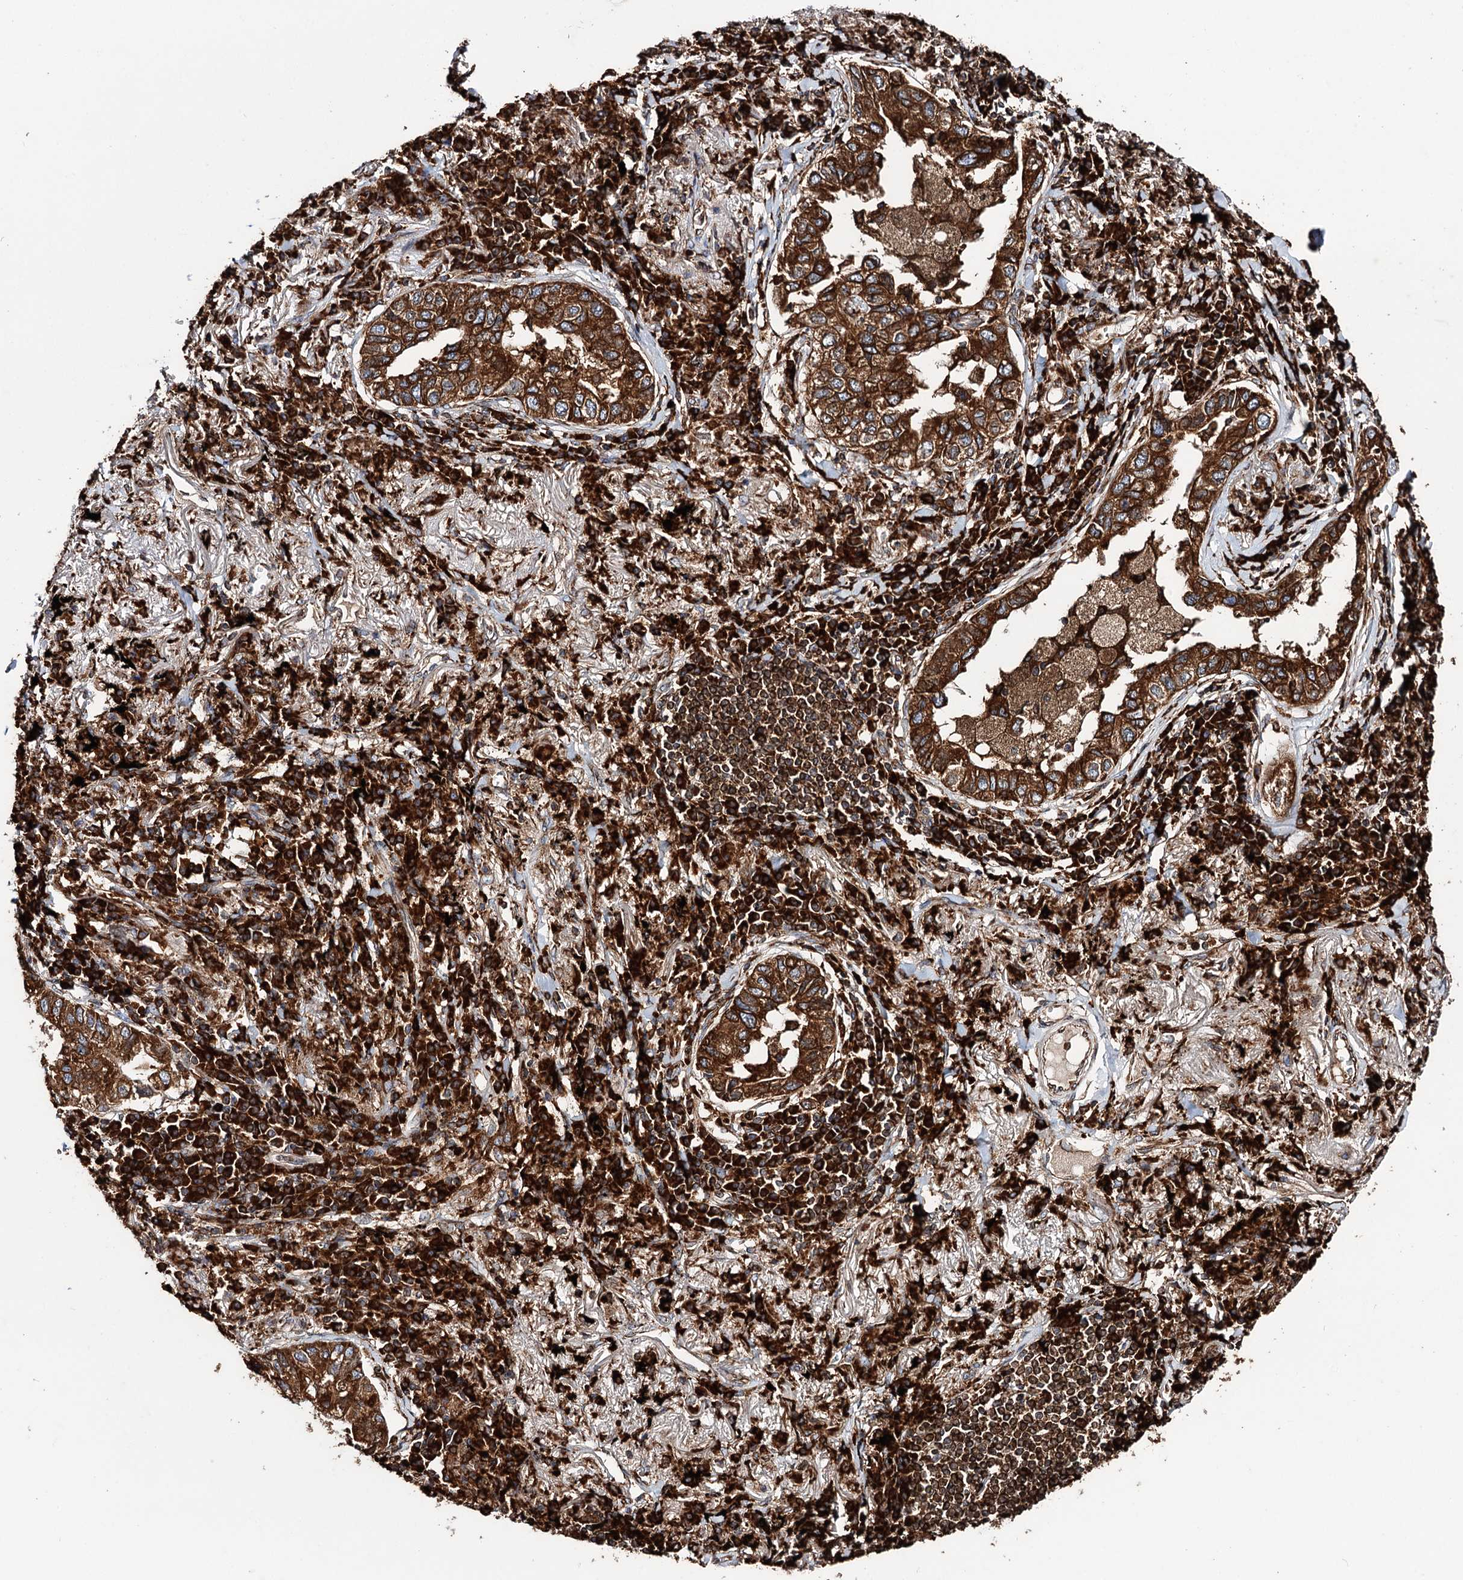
{"staining": {"intensity": "strong", "quantity": ">75%", "location": "cytoplasmic/membranous"}, "tissue": "lung cancer", "cell_type": "Tumor cells", "image_type": "cancer", "snomed": [{"axis": "morphology", "description": "Adenocarcinoma, NOS"}, {"axis": "topography", "description": "Lung"}], "caption": "Protein staining of adenocarcinoma (lung) tissue reveals strong cytoplasmic/membranous positivity in approximately >75% of tumor cells.", "gene": "ERP29", "patient": {"sex": "male", "age": 65}}